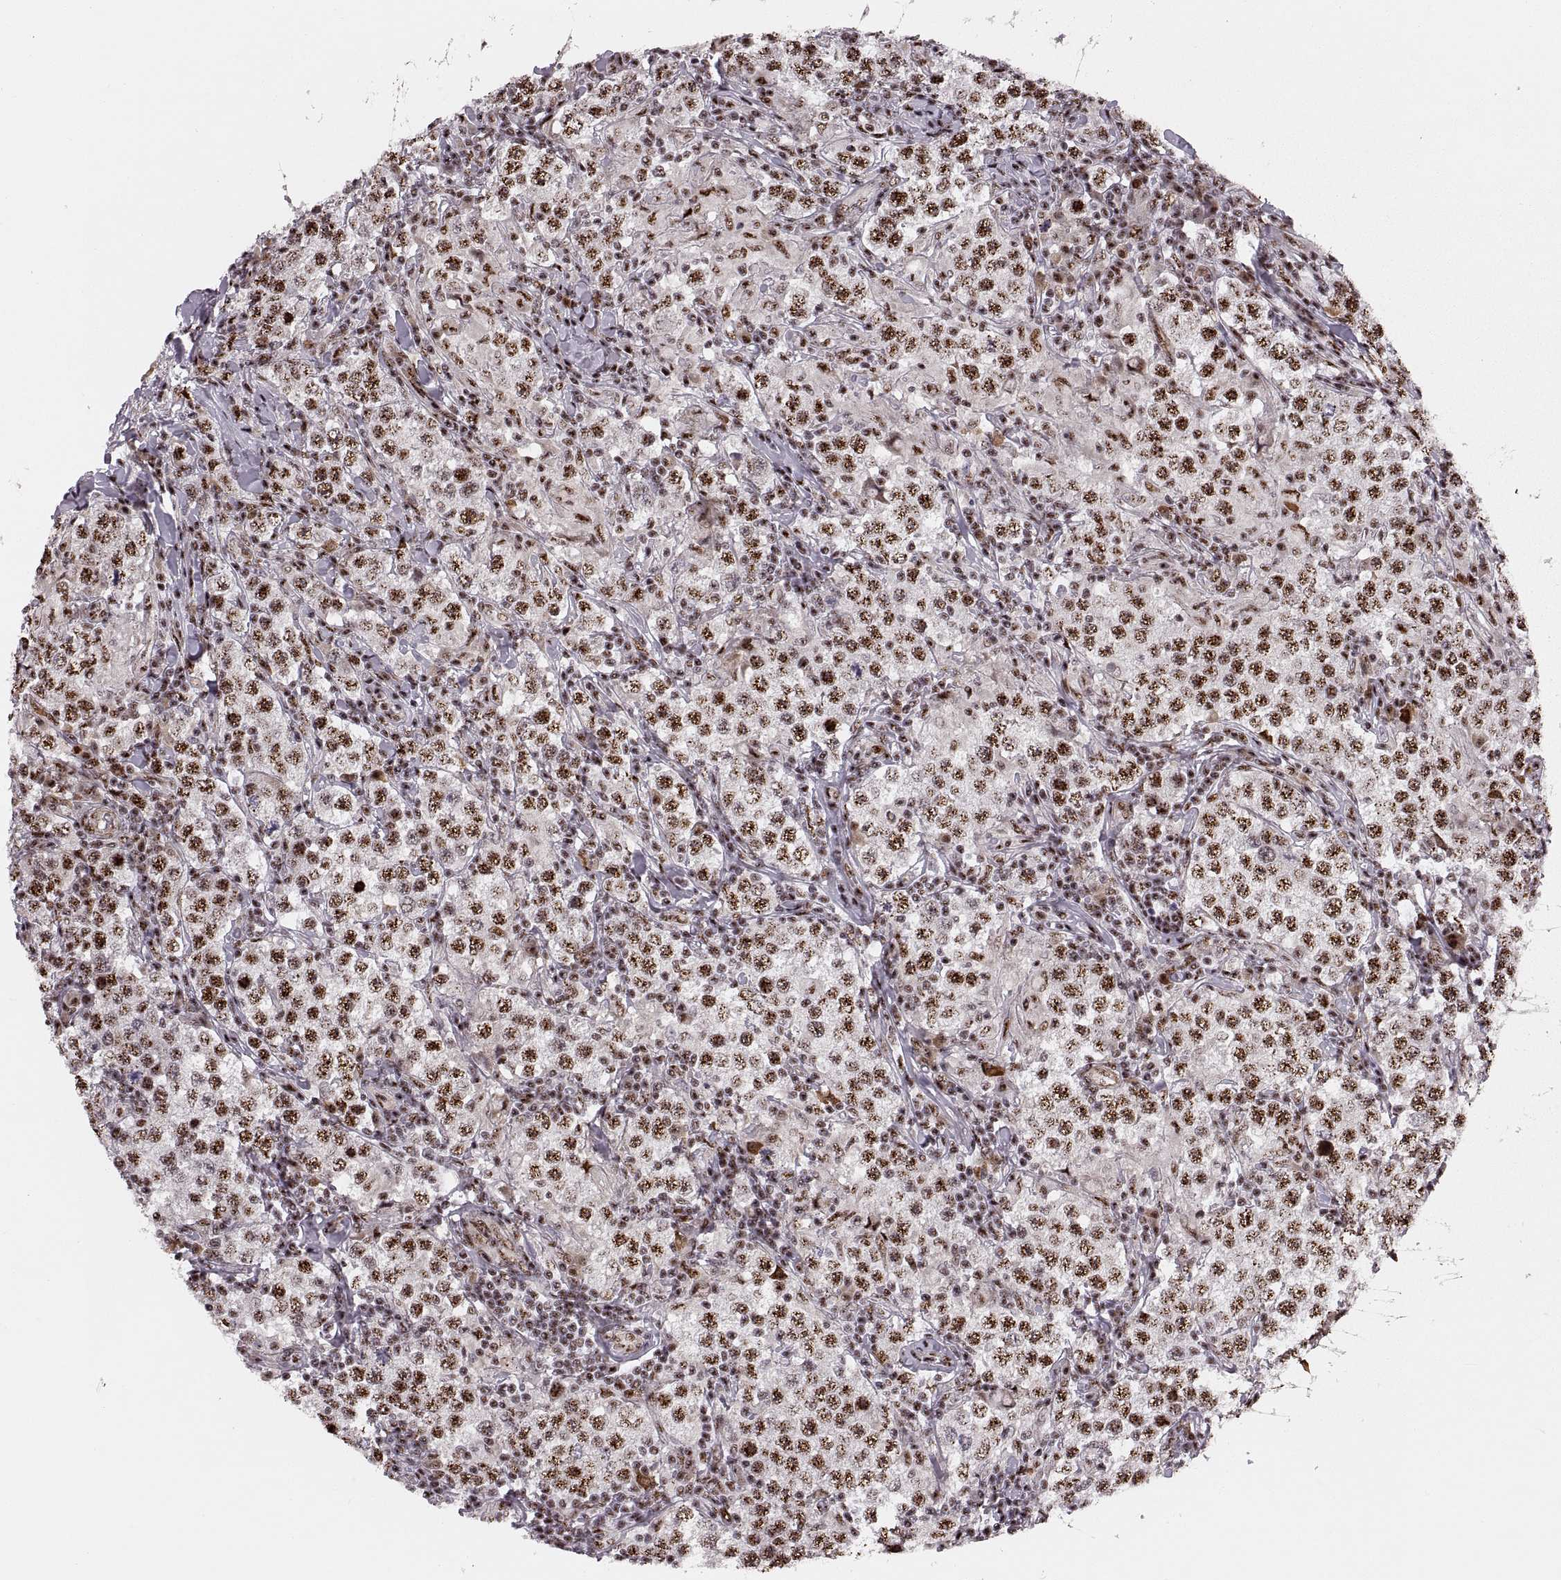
{"staining": {"intensity": "strong", "quantity": ">75%", "location": "nuclear"}, "tissue": "testis cancer", "cell_type": "Tumor cells", "image_type": "cancer", "snomed": [{"axis": "morphology", "description": "Seminoma, NOS"}, {"axis": "morphology", "description": "Carcinoma, Embryonal, NOS"}, {"axis": "topography", "description": "Testis"}], "caption": "Protein staining of testis cancer tissue demonstrates strong nuclear positivity in about >75% of tumor cells.", "gene": "ZCCHC17", "patient": {"sex": "male", "age": 41}}